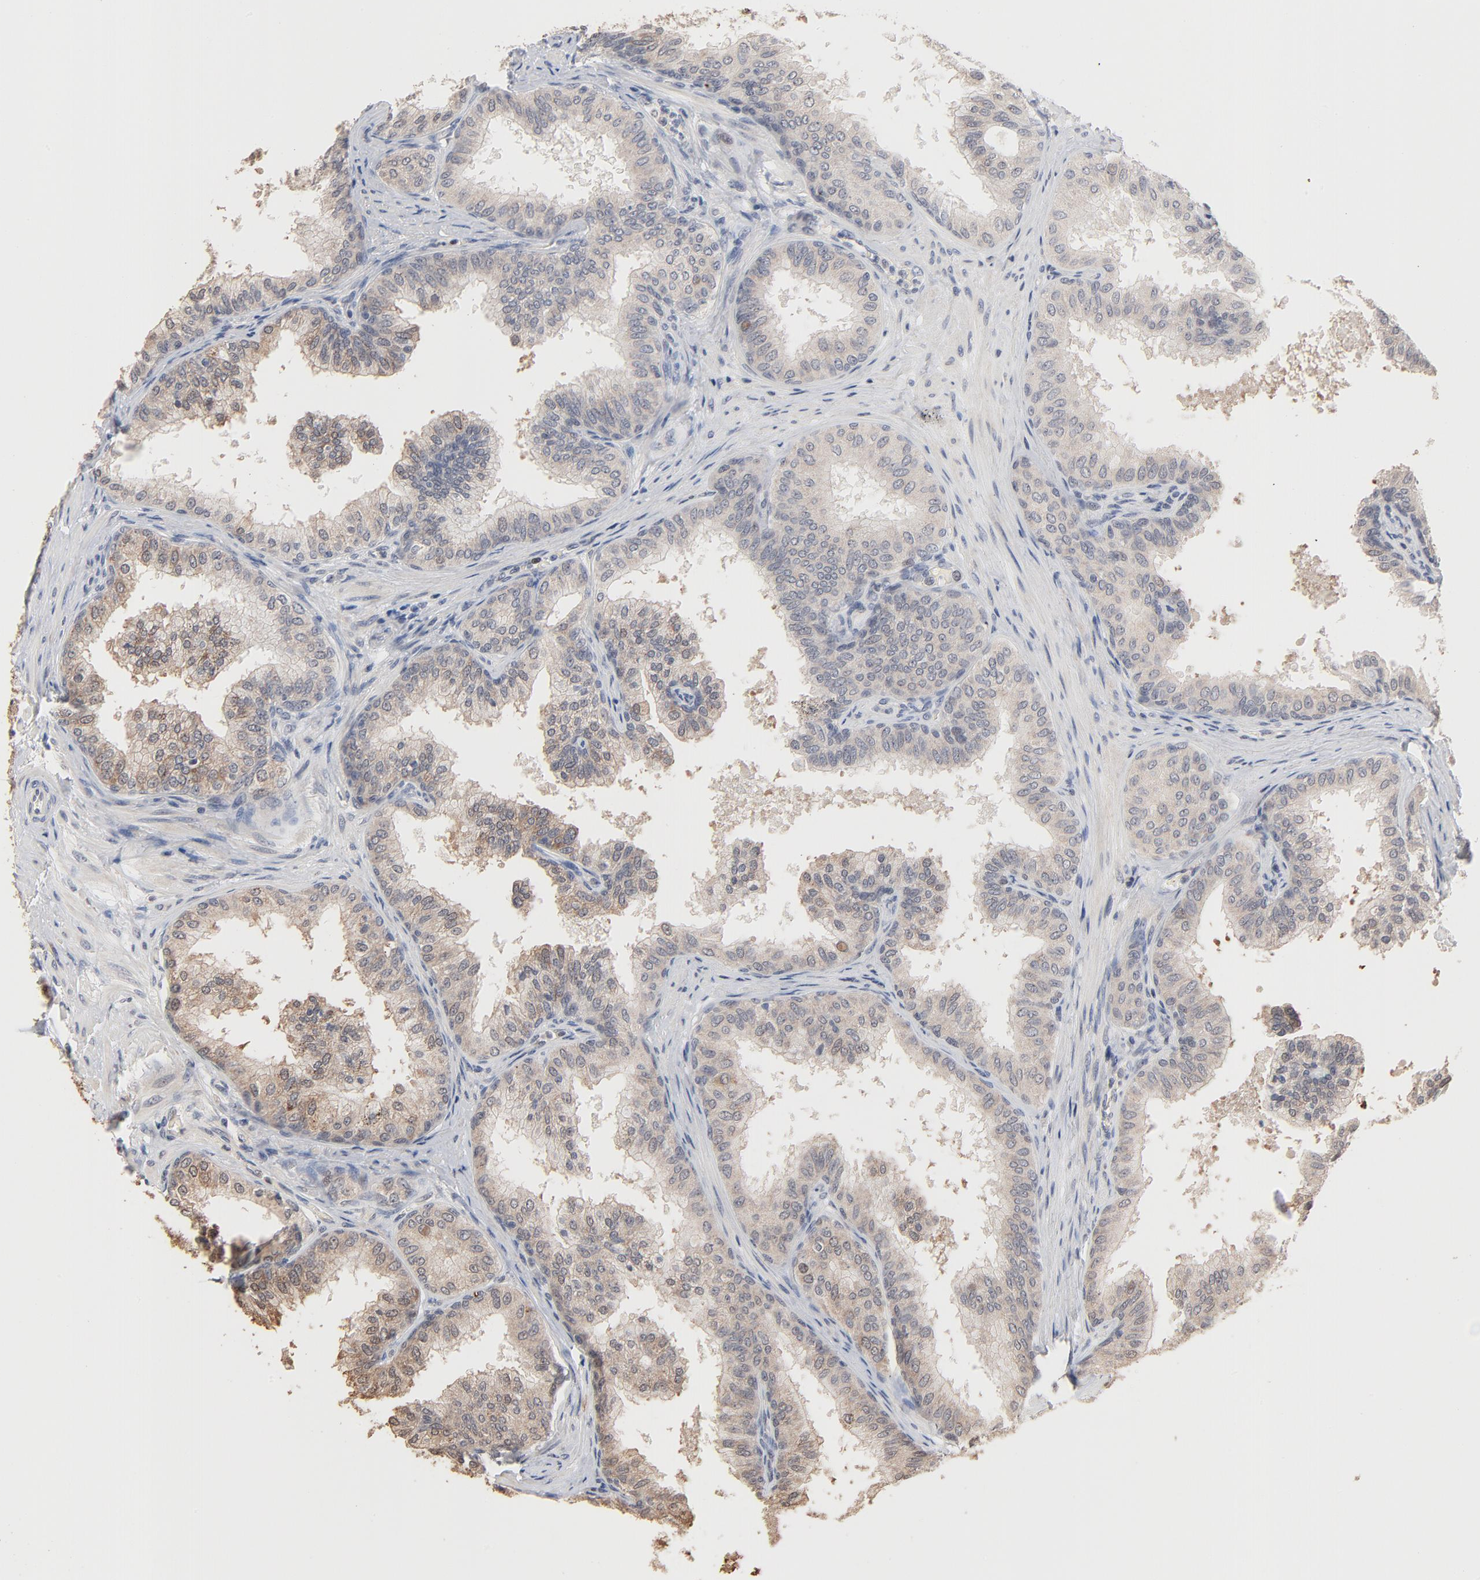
{"staining": {"intensity": "moderate", "quantity": ">75%", "location": "cytoplasmic/membranous"}, "tissue": "prostate", "cell_type": "Glandular cells", "image_type": "normal", "snomed": [{"axis": "morphology", "description": "Normal tissue, NOS"}, {"axis": "topography", "description": "Prostate"}], "caption": "High-power microscopy captured an immunohistochemistry (IHC) image of unremarkable prostate, revealing moderate cytoplasmic/membranous positivity in about >75% of glandular cells.", "gene": "MSL2", "patient": {"sex": "male", "age": 60}}